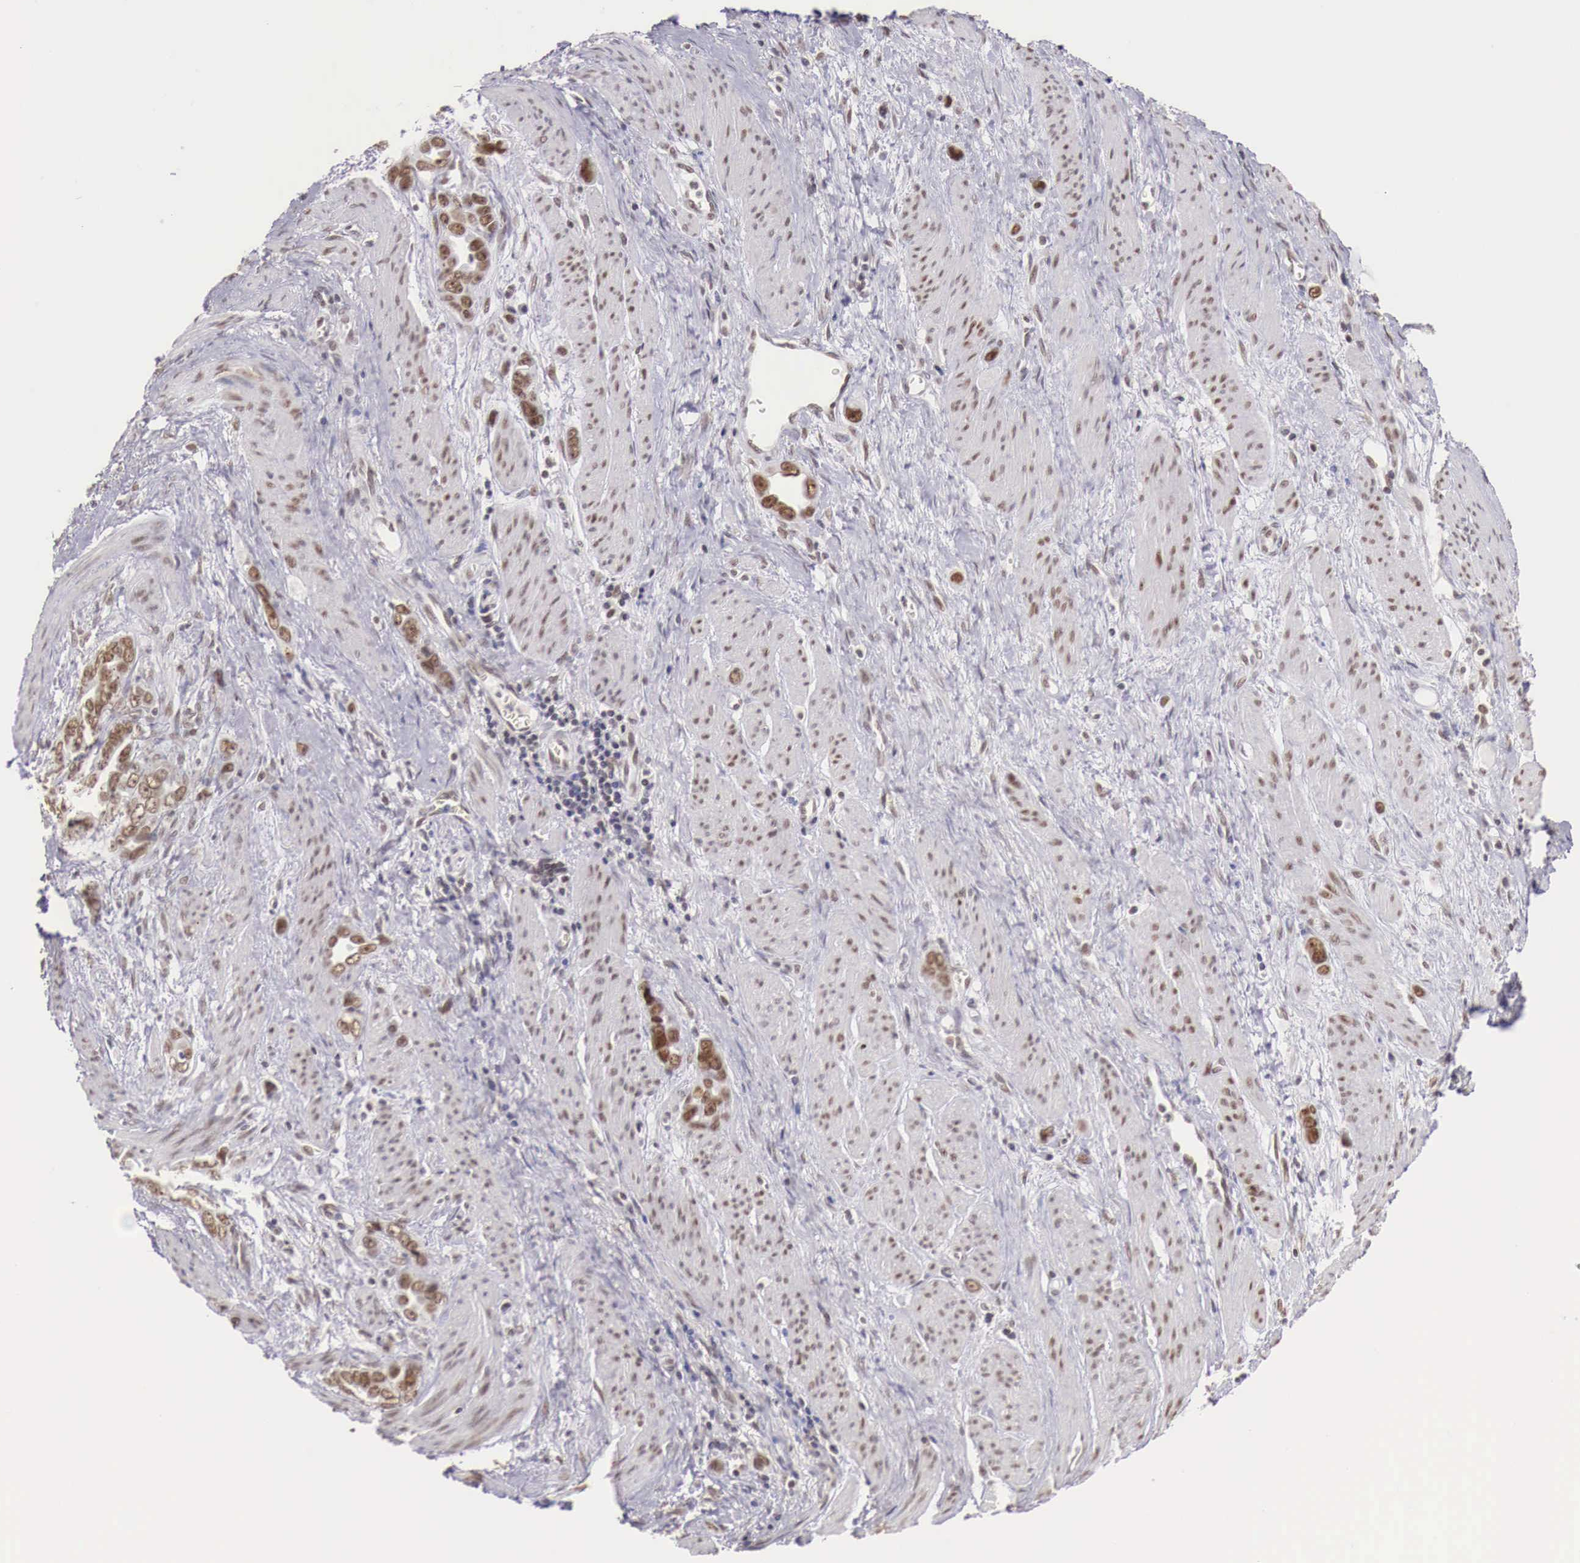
{"staining": {"intensity": "moderate", "quantity": "25%-75%", "location": "nuclear"}, "tissue": "stomach cancer", "cell_type": "Tumor cells", "image_type": "cancer", "snomed": [{"axis": "morphology", "description": "Adenocarcinoma, NOS"}, {"axis": "topography", "description": "Stomach"}], "caption": "The micrograph shows a brown stain indicating the presence of a protein in the nuclear of tumor cells in adenocarcinoma (stomach).", "gene": "PHF14", "patient": {"sex": "male", "age": 78}}